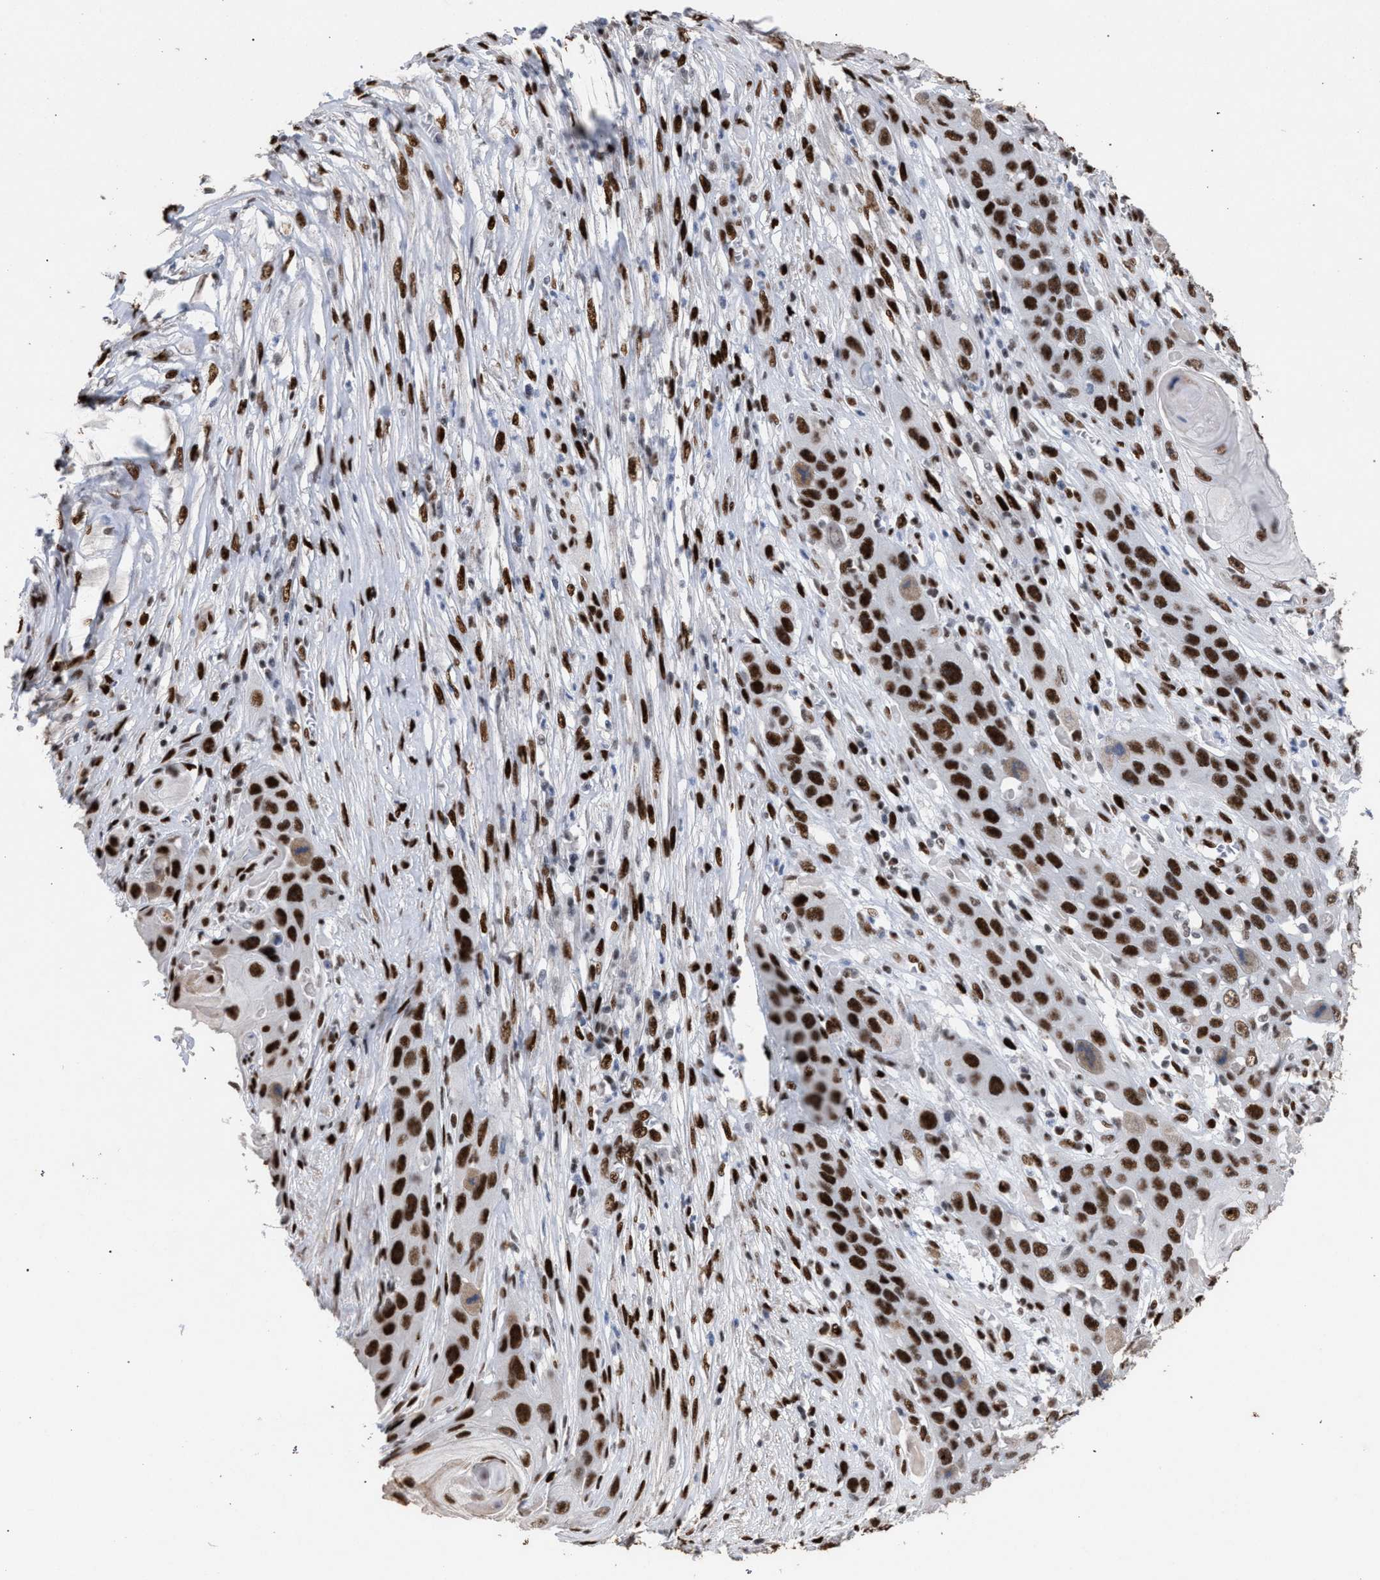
{"staining": {"intensity": "strong", "quantity": ">75%", "location": "nuclear"}, "tissue": "skin cancer", "cell_type": "Tumor cells", "image_type": "cancer", "snomed": [{"axis": "morphology", "description": "Squamous cell carcinoma, NOS"}, {"axis": "topography", "description": "Skin"}], "caption": "Skin cancer stained with a protein marker shows strong staining in tumor cells.", "gene": "TP53BP1", "patient": {"sex": "male", "age": 55}}